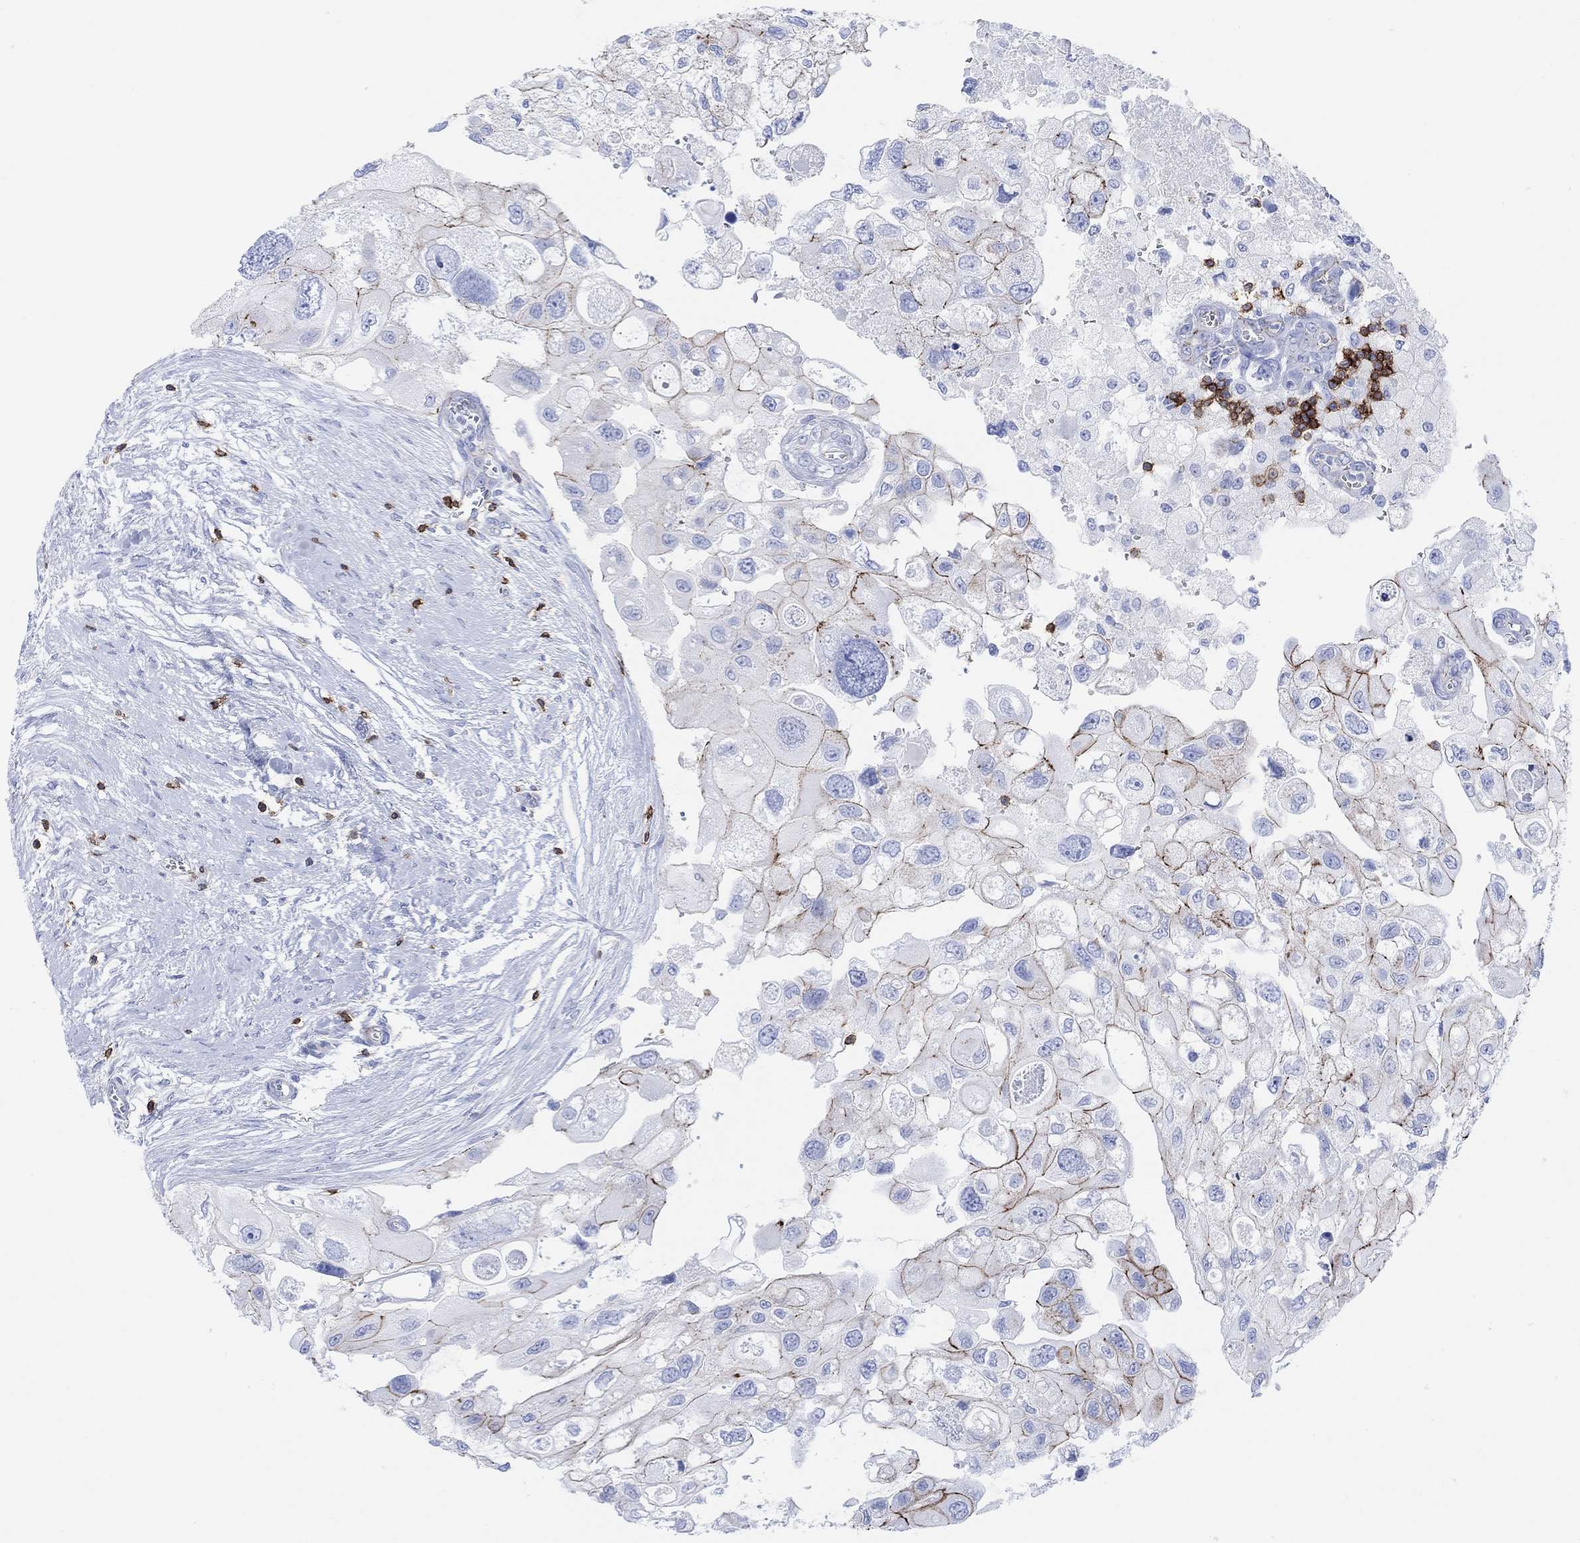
{"staining": {"intensity": "strong", "quantity": "<25%", "location": "cytoplasmic/membranous"}, "tissue": "urothelial cancer", "cell_type": "Tumor cells", "image_type": "cancer", "snomed": [{"axis": "morphology", "description": "Urothelial carcinoma, High grade"}, {"axis": "topography", "description": "Urinary bladder"}], "caption": "Immunohistochemical staining of urothelial carcinoma (high-grade) exhibits medium levels of strong cytoplasmic/membranous positivity in approximately <25% of tumor cells.", "gene": "GPR65", "patient": {"sex": "male", "age": 59}}